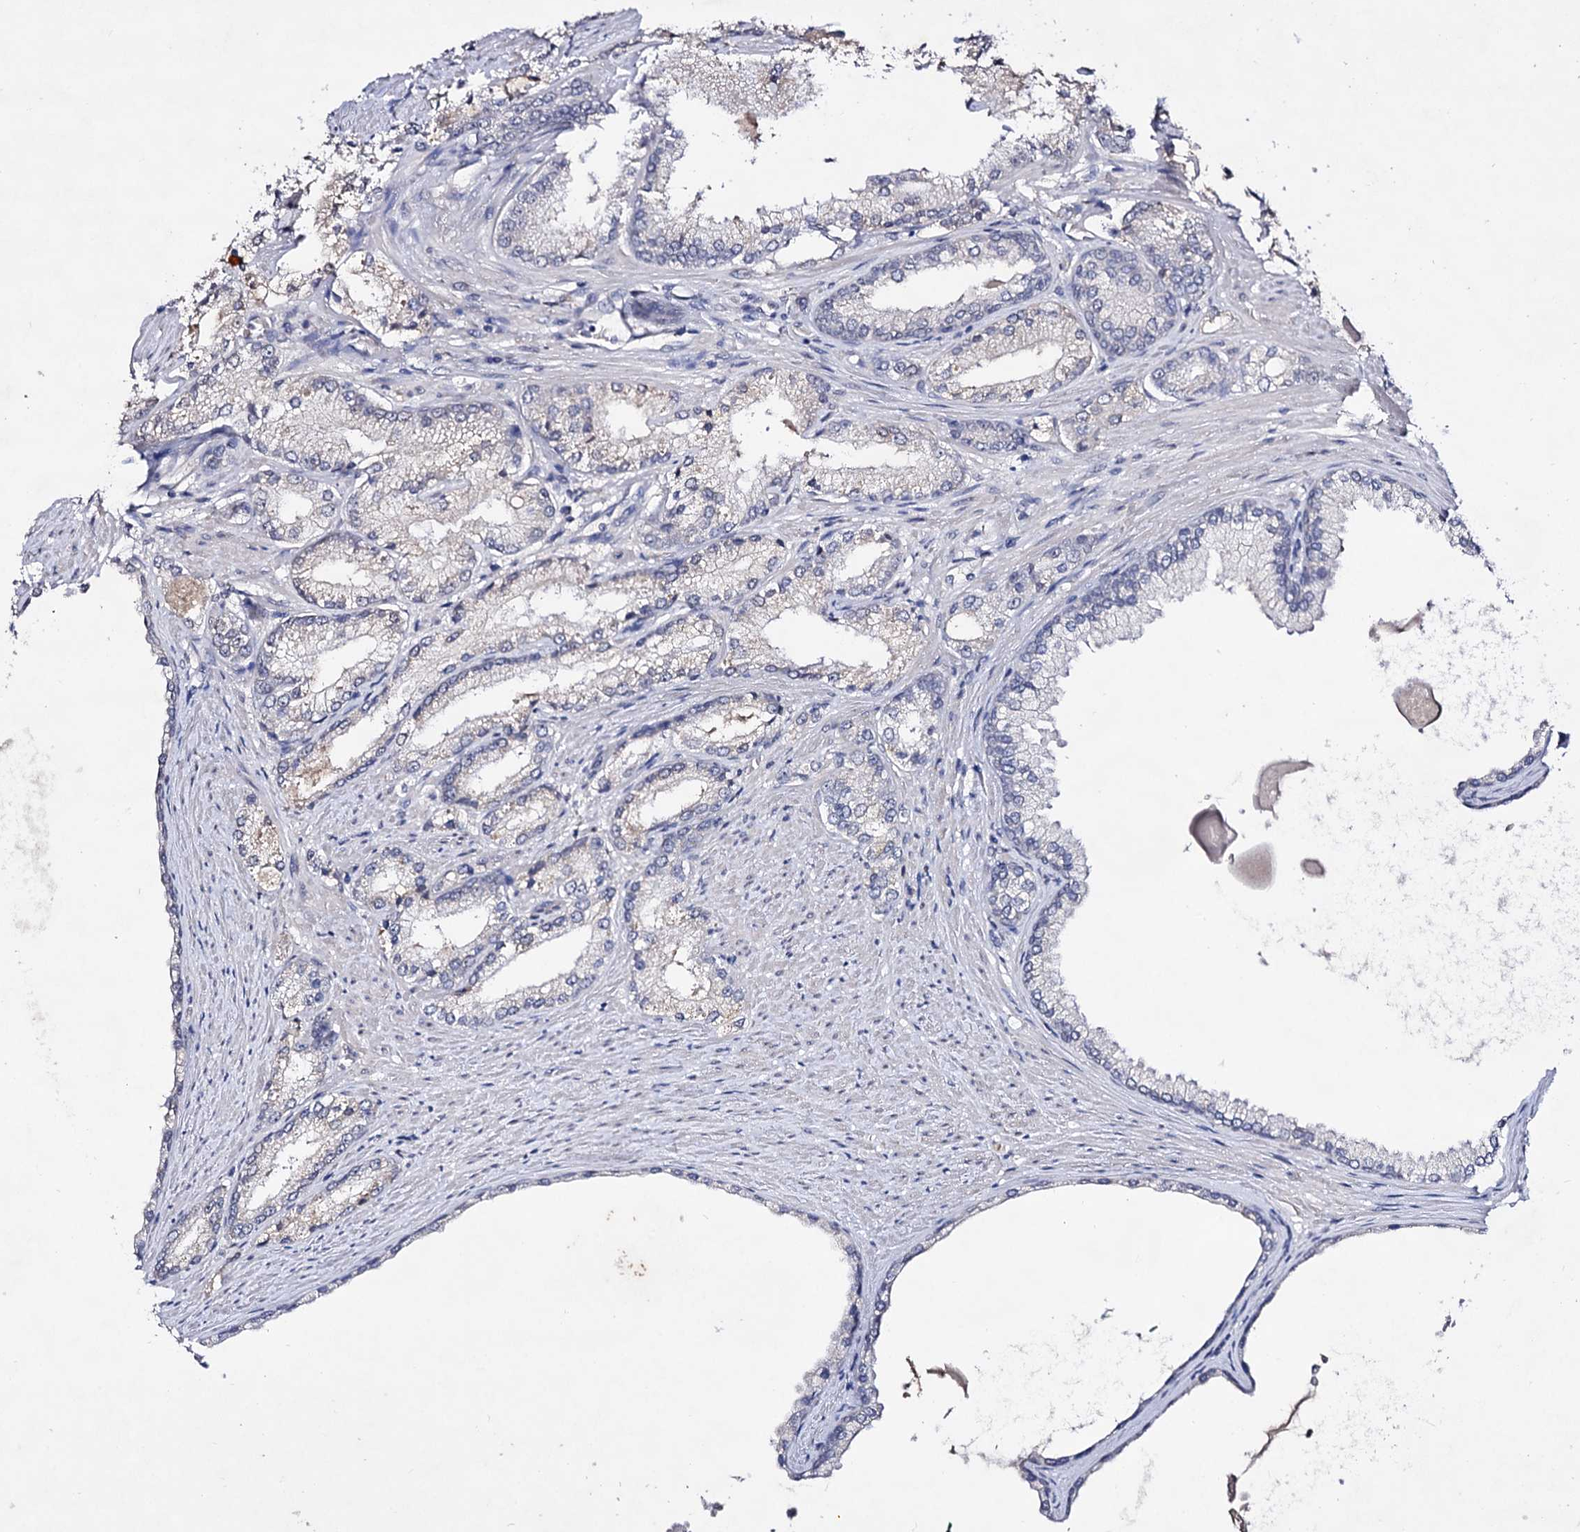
{"staining": {"intensity": "weak", "quantity": "<25%", "location": "cytoplasmic/membranous"}, "tissue": "prostate cancer", "cell_type": "Tumor cells", "image_type": "cancer", "snomed": [{"axis": "morphology", "description": "Adenocarcinoma, High grade"}, {"axis": "topography", "description": "Prostate"}], "caption": "A histopathology image of human prostate adenocarcinoma (high-grade) is negative for staining in tumor cells.", "gene": "PLIN1", "patient": {"sex": "male", "age": 66}}